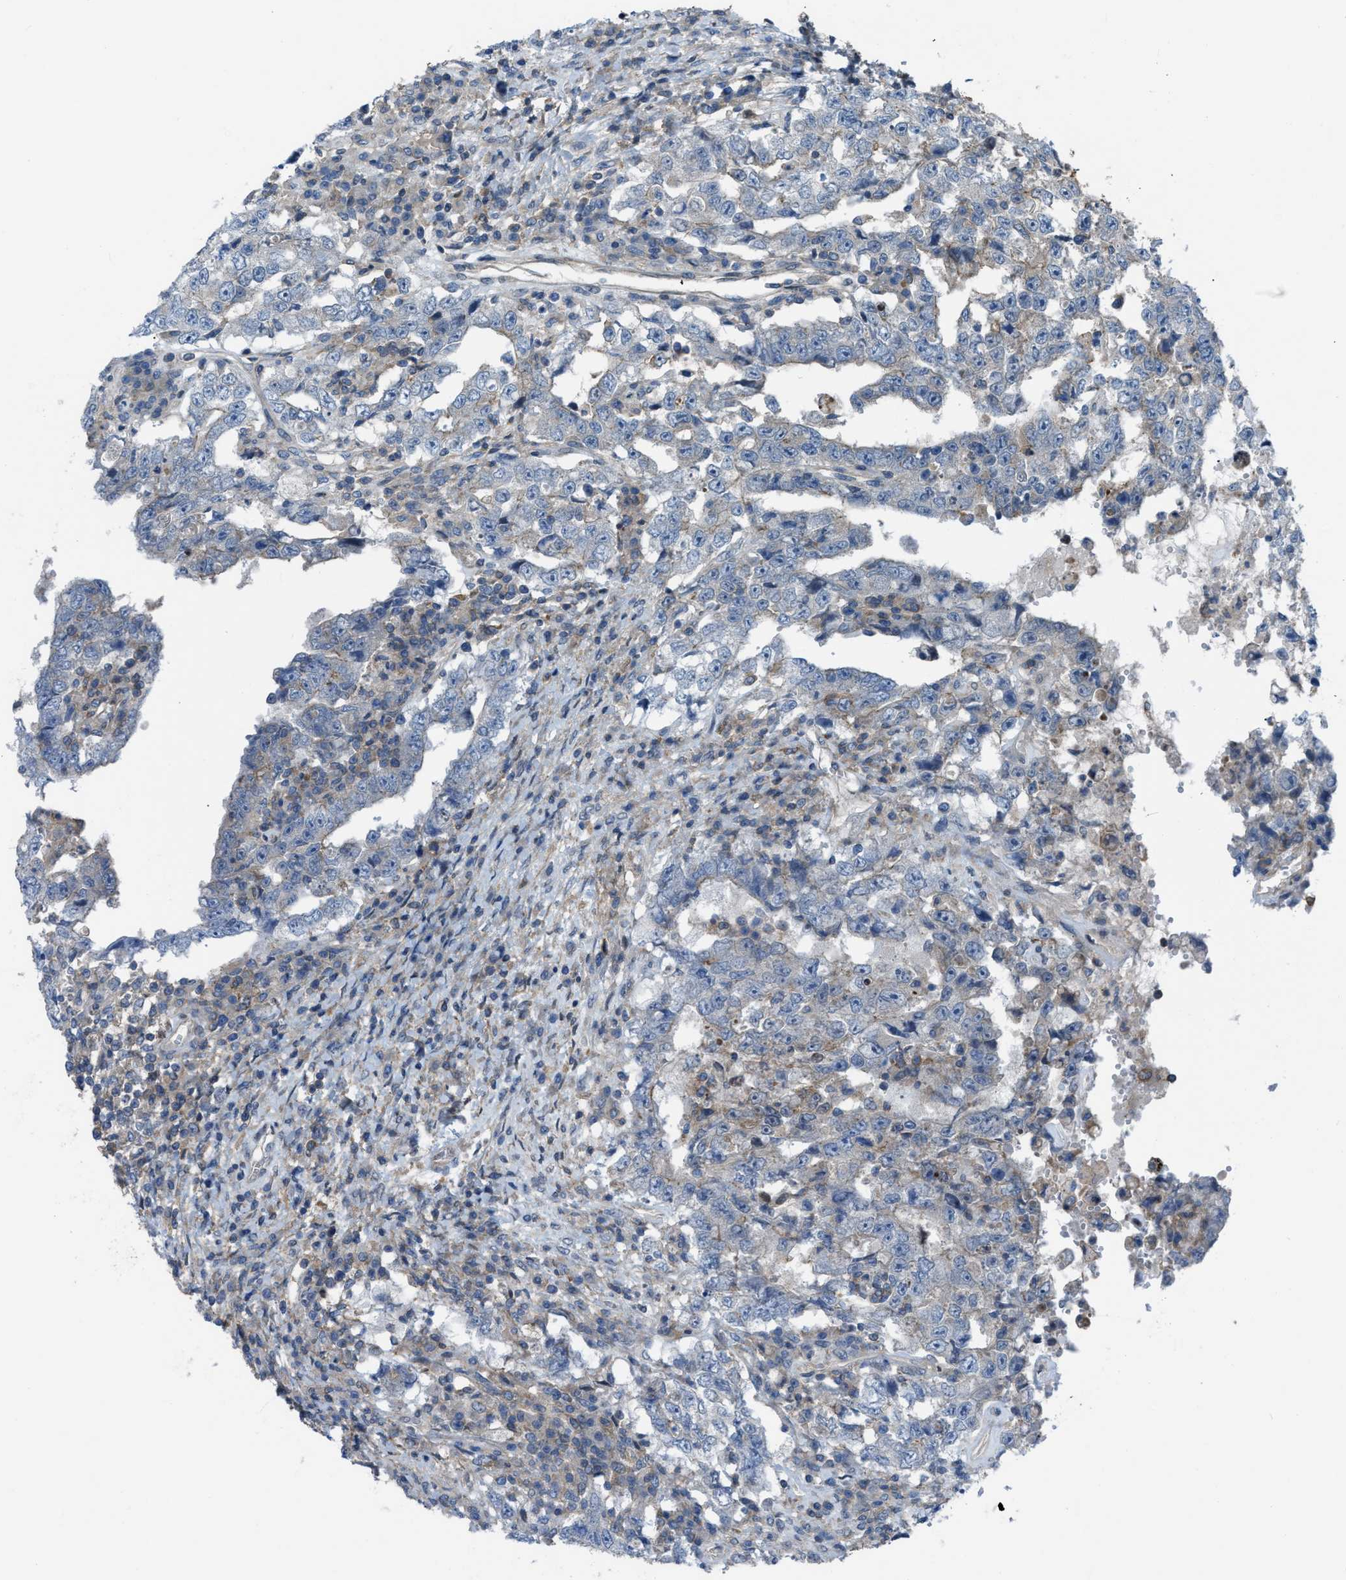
{"staining": {"intensity": "negative", "quantity": "none", "location": "none"}, "tissue": "testis cancer", "cell_type": "Tumor cells", "image_type": "cancer", "snomed": [{"axis": "morphology", "description": "Carcinoma, Embryonal, NOS"}, {"axis": "topography", "description": "Testis"}], "caption": "Histopathology image shows no protein expression in tumor cells of embryonal carcinoma (testis) tissue.", "gene": "MYO18A", "patient": {"sex": "male", "age": 26}}